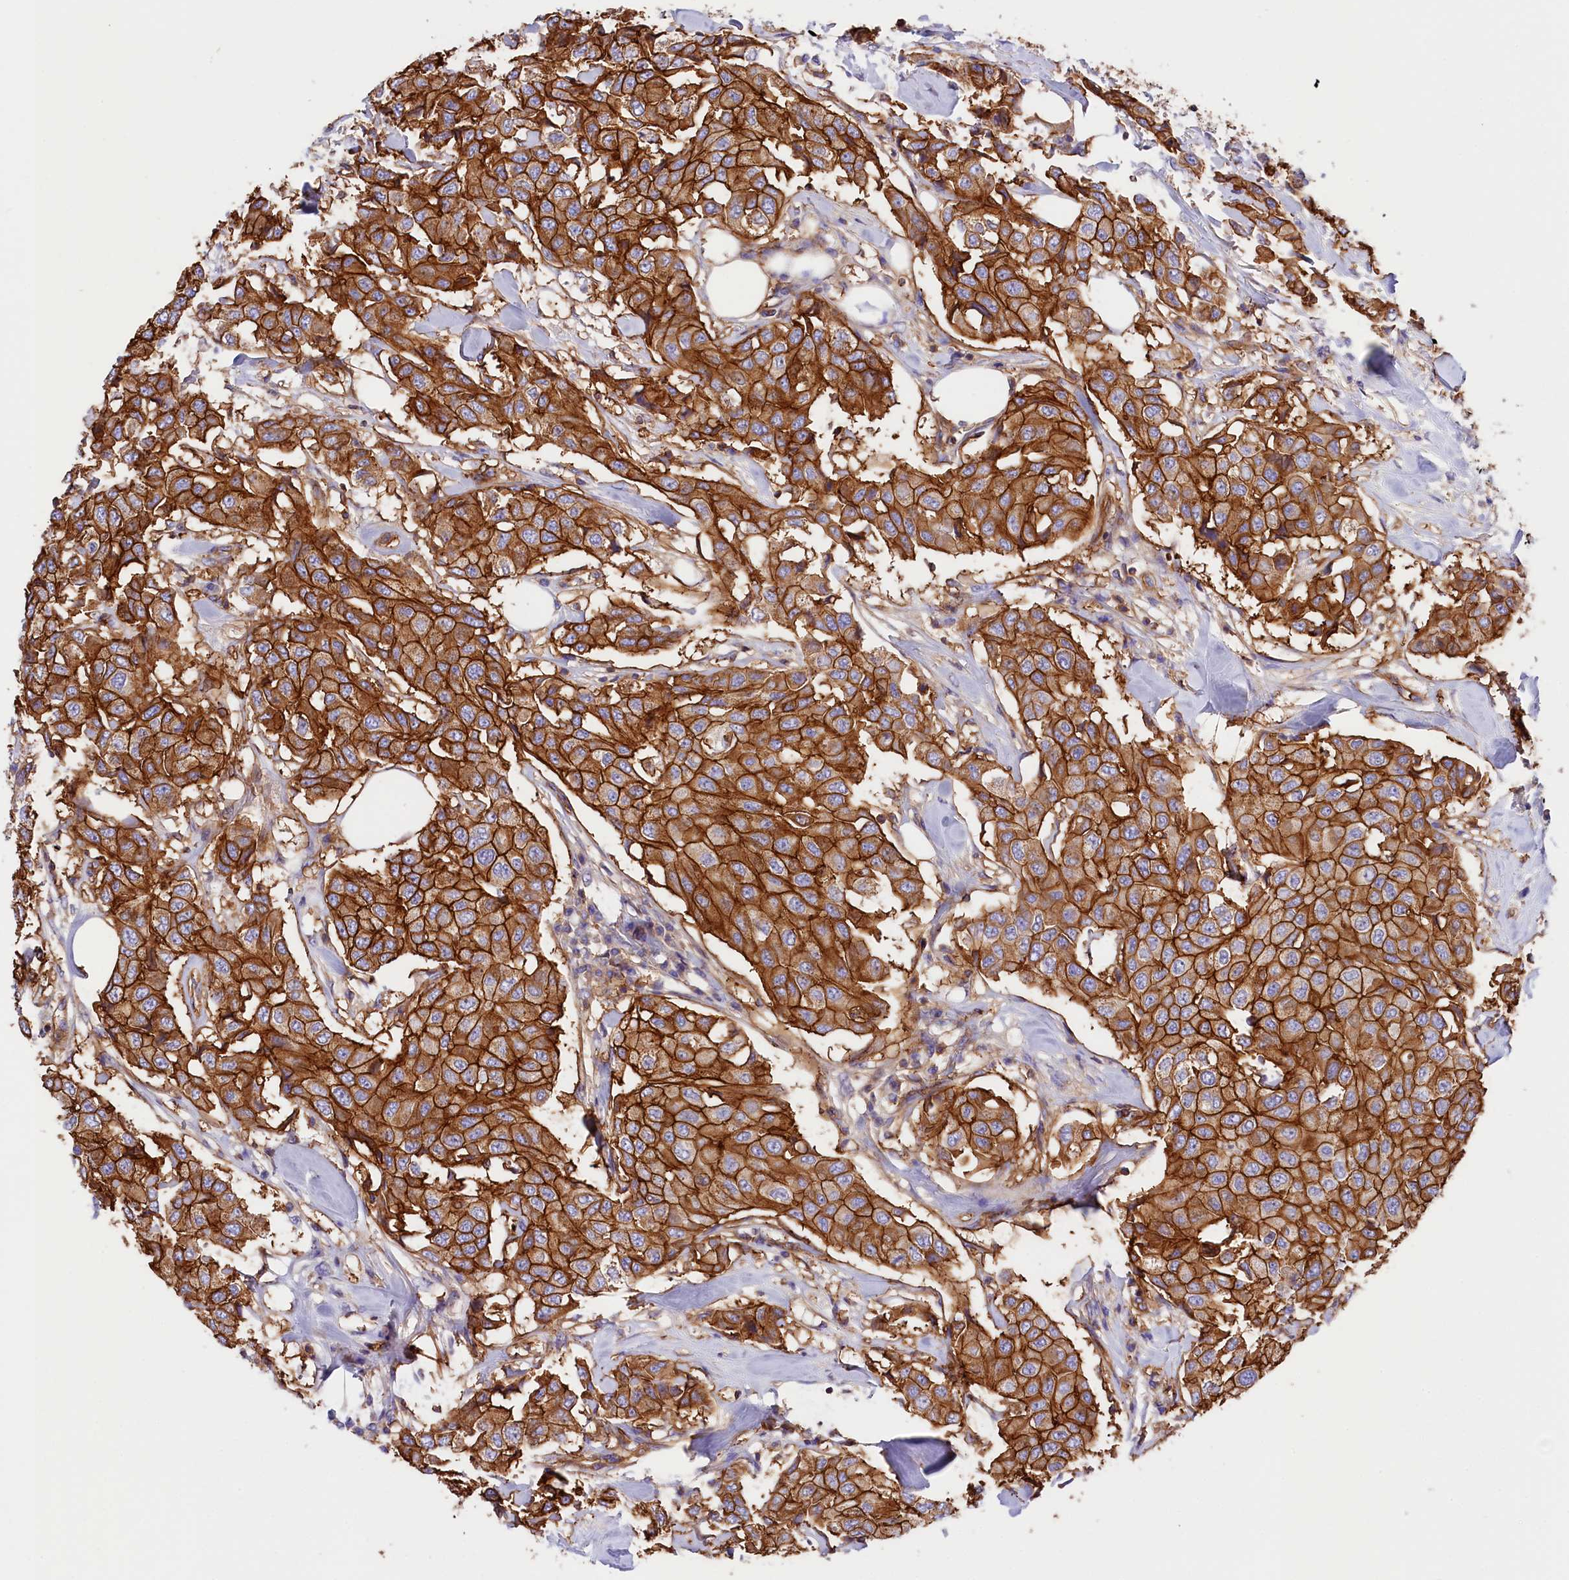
{"staining": {"intensity": "strong", "quantity": ">75%", "location": "cytoplasmic/membranous"}, "tissue": "breast cancer", "cell_type": "Tumor cells", "image_type": "cancer", "snomed": [{"axis": "morphology", "description": "Duct carcinoma"}, {"axis": "topography", "description": "Breast"}], "caption": "The histopathology image displays staining of breast intraductal carcinoma, revealing strong cytoplasmic/membranous protein positivity (brown color) within tumor cells.", "gene": "ATP2B4", "patient": {"sex": "female", "age": 80}}